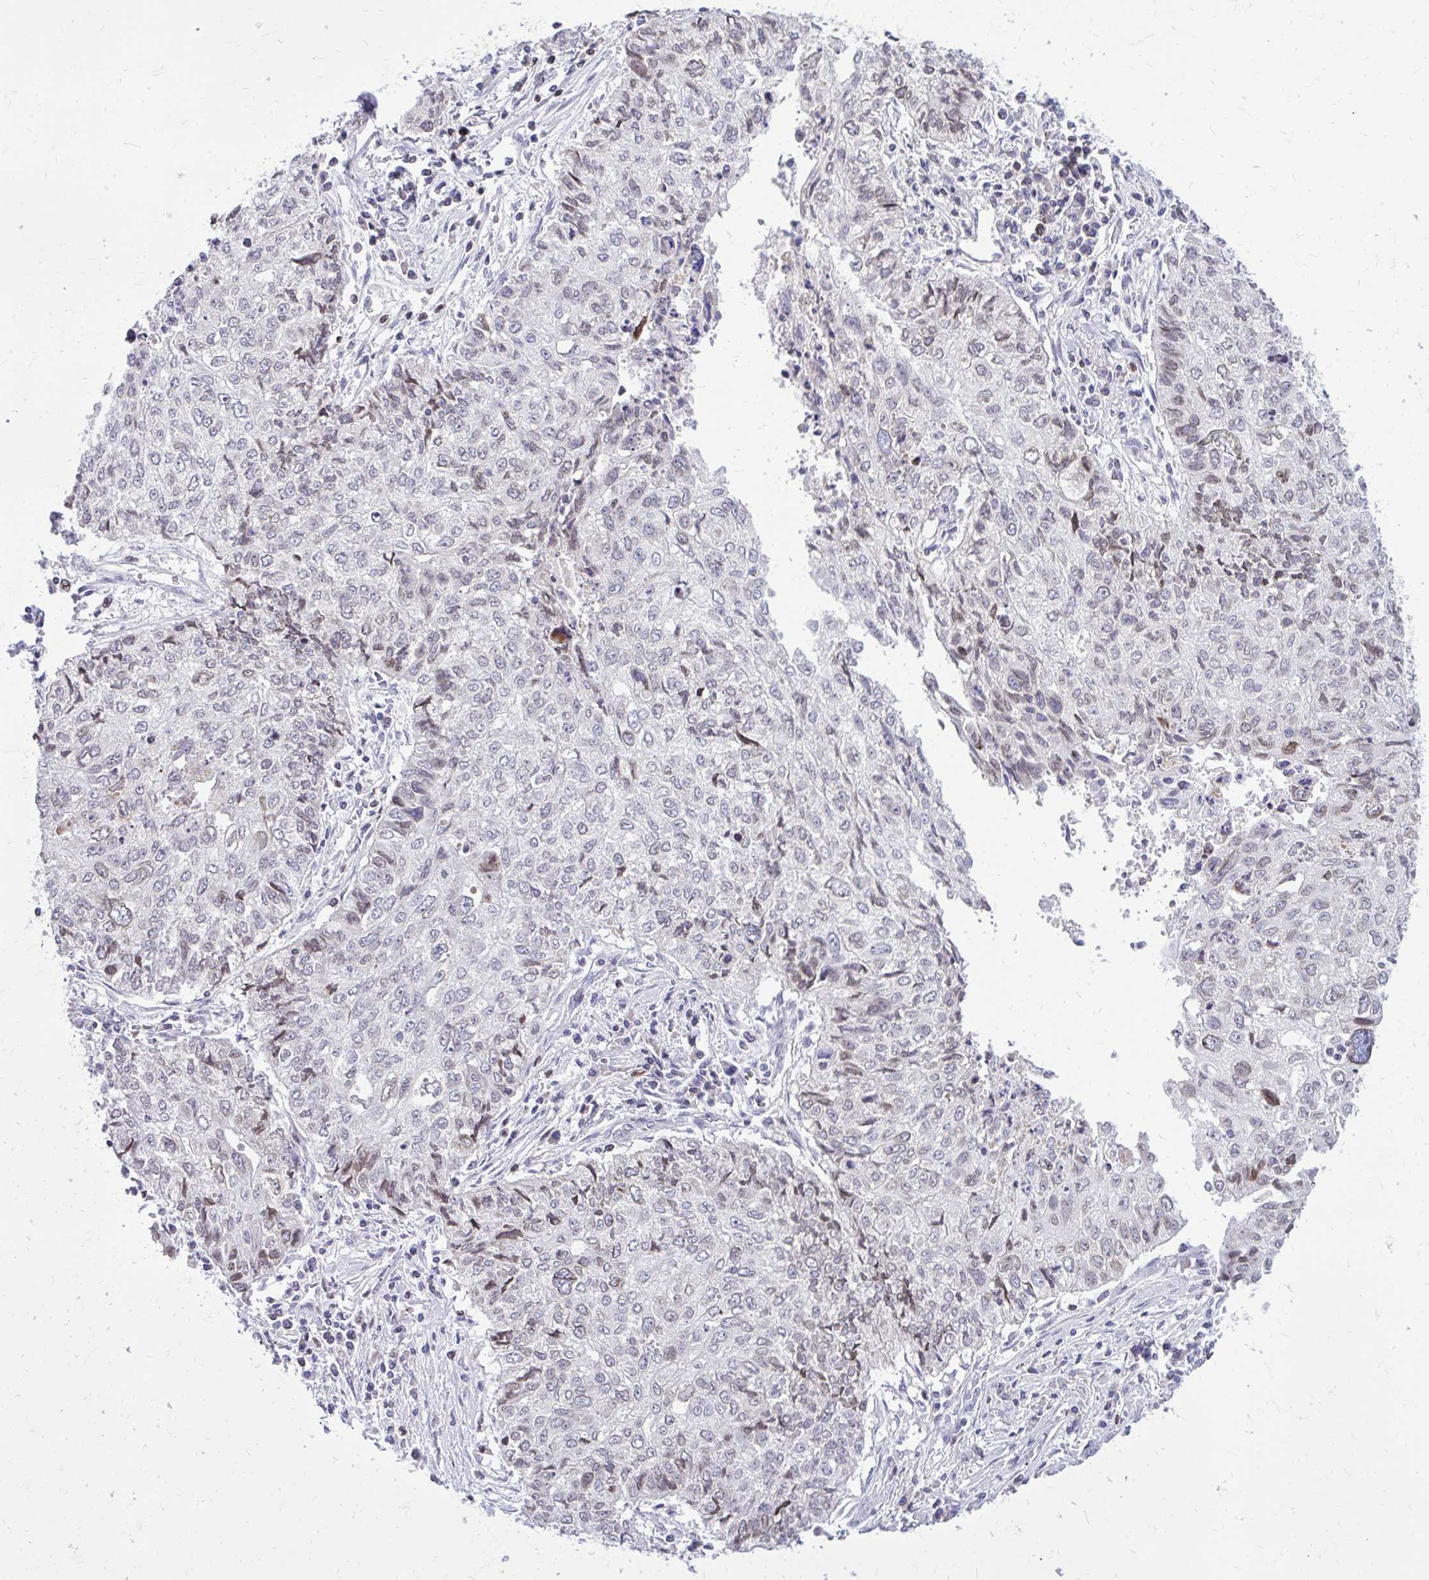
{"staining": {"intensity": "weak", "quantity": "<25%", "location": "cytoplasmic/membranous,nuclear"}, "tissue": "lung cancer", "cell_type": "Tumor cells", "image_type": "cancer", "snomed": [{"axis": "morphology", "description": "Normal morphology"}, {"axis": "morphology", "description": "Aneuploidy"}, {"axis": "morphology", "description": "Squamous cell carcinoma, NOS"}, {"axis": "topography", "description": "Lymph node"}, {"axis": "topography", "description": "Lung"}], "caption": "The histopathology image demonstrates no significant expression in tumor cells of squamous cell carcinoma (lung). Nuclei are stained in blue.", "gene": "RPS6KA2", "patient": {"sex": "female", "age": 76}}